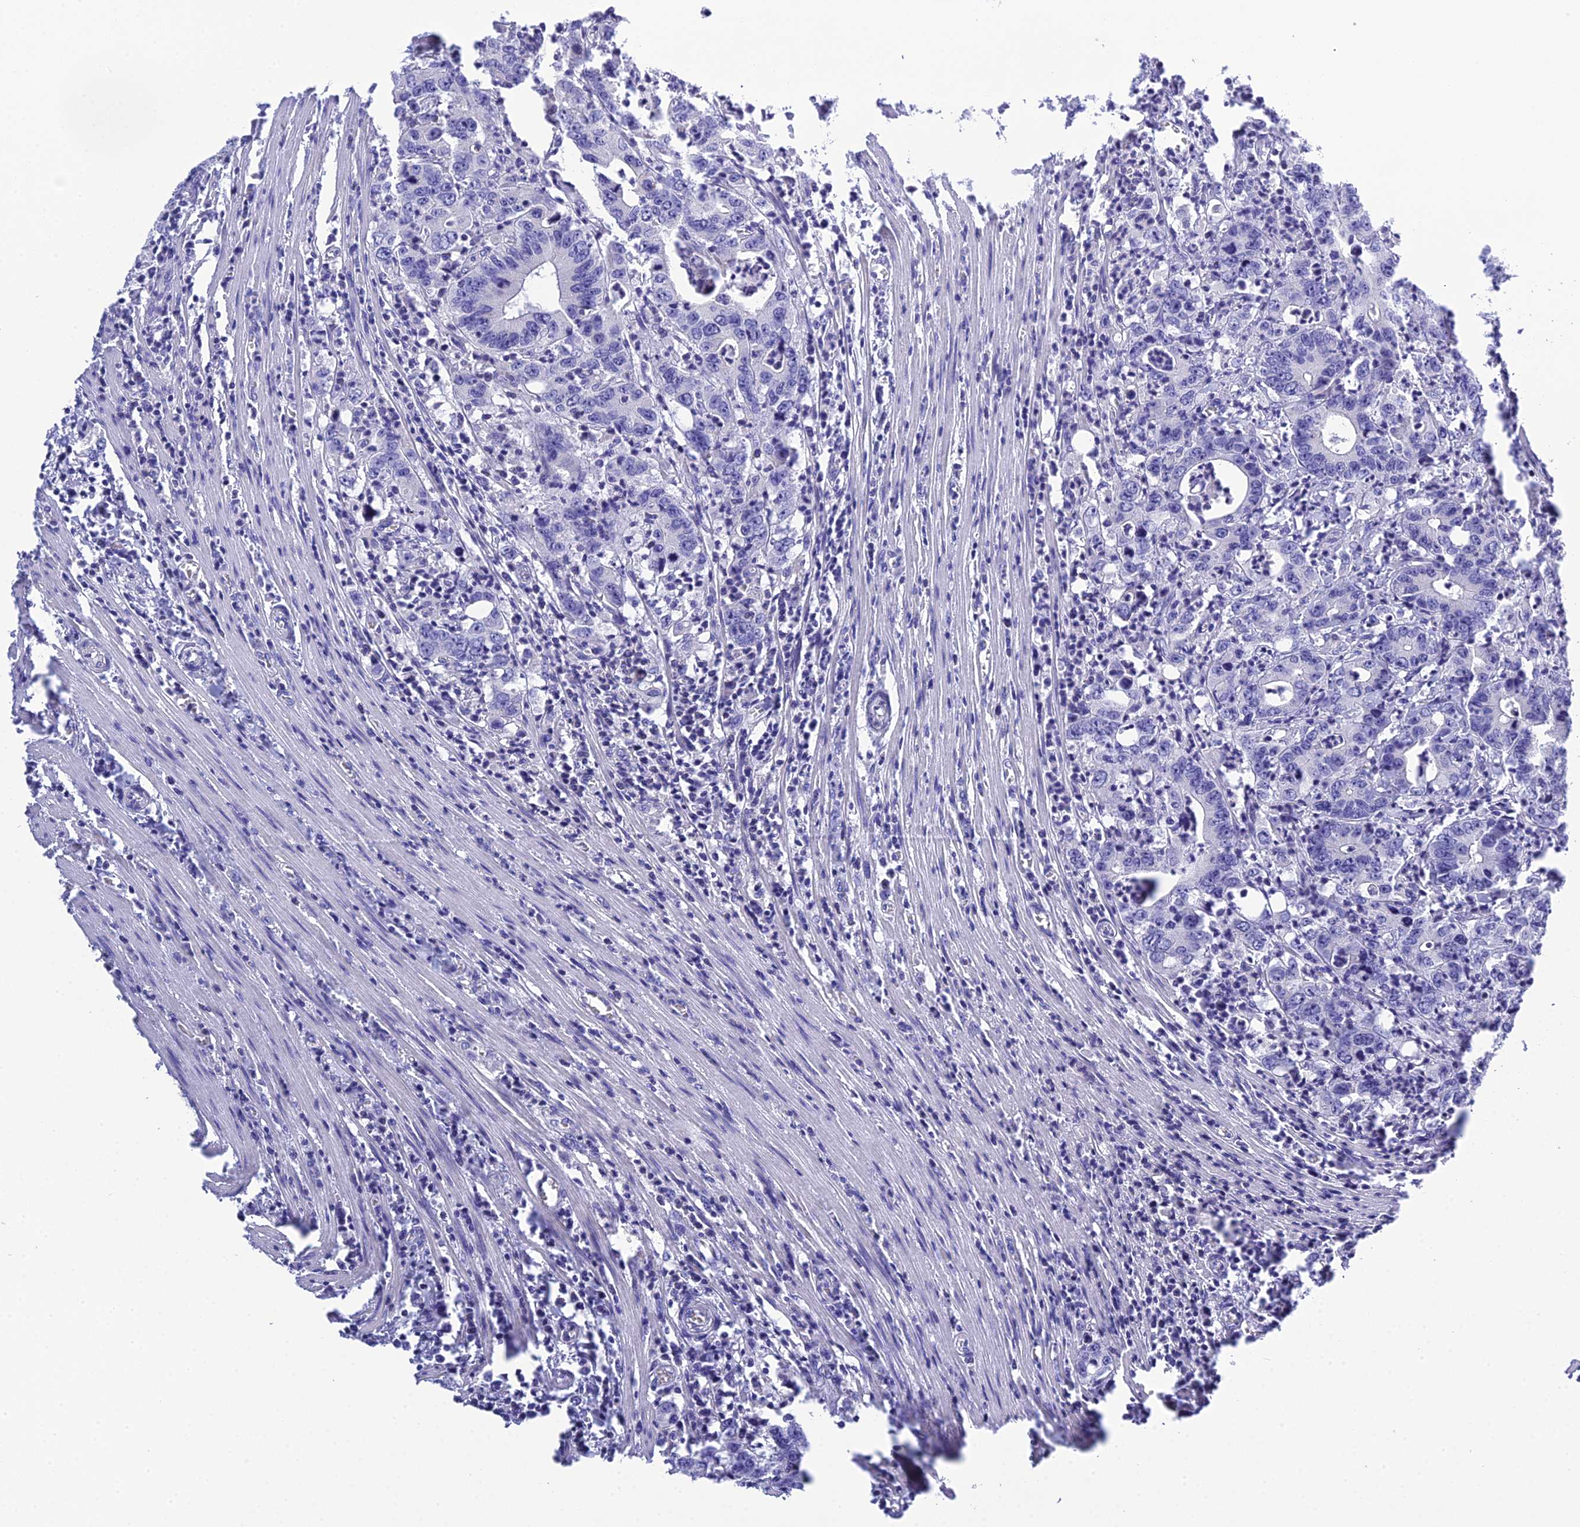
{"staining": {"intensity": "negative", "quantity": "none", "location": "none"}, "tissue": "colorectal cancer", "cell_type": "Tumor cells", "image_type": "cancer", "snomed": [{"axis": "morphology", "description": "Adenocarcinoma, NOS"}, {"axis": "topography", "description": "Colon"}], "caption": "A high-resolution histopathology image shows IHC staining of colorectal cancer (adenocarcinoma), which reveals no significant staining in tumor cells.", "gene": "KIAA0408", "patient": {"sex": "female", "age": 75}}